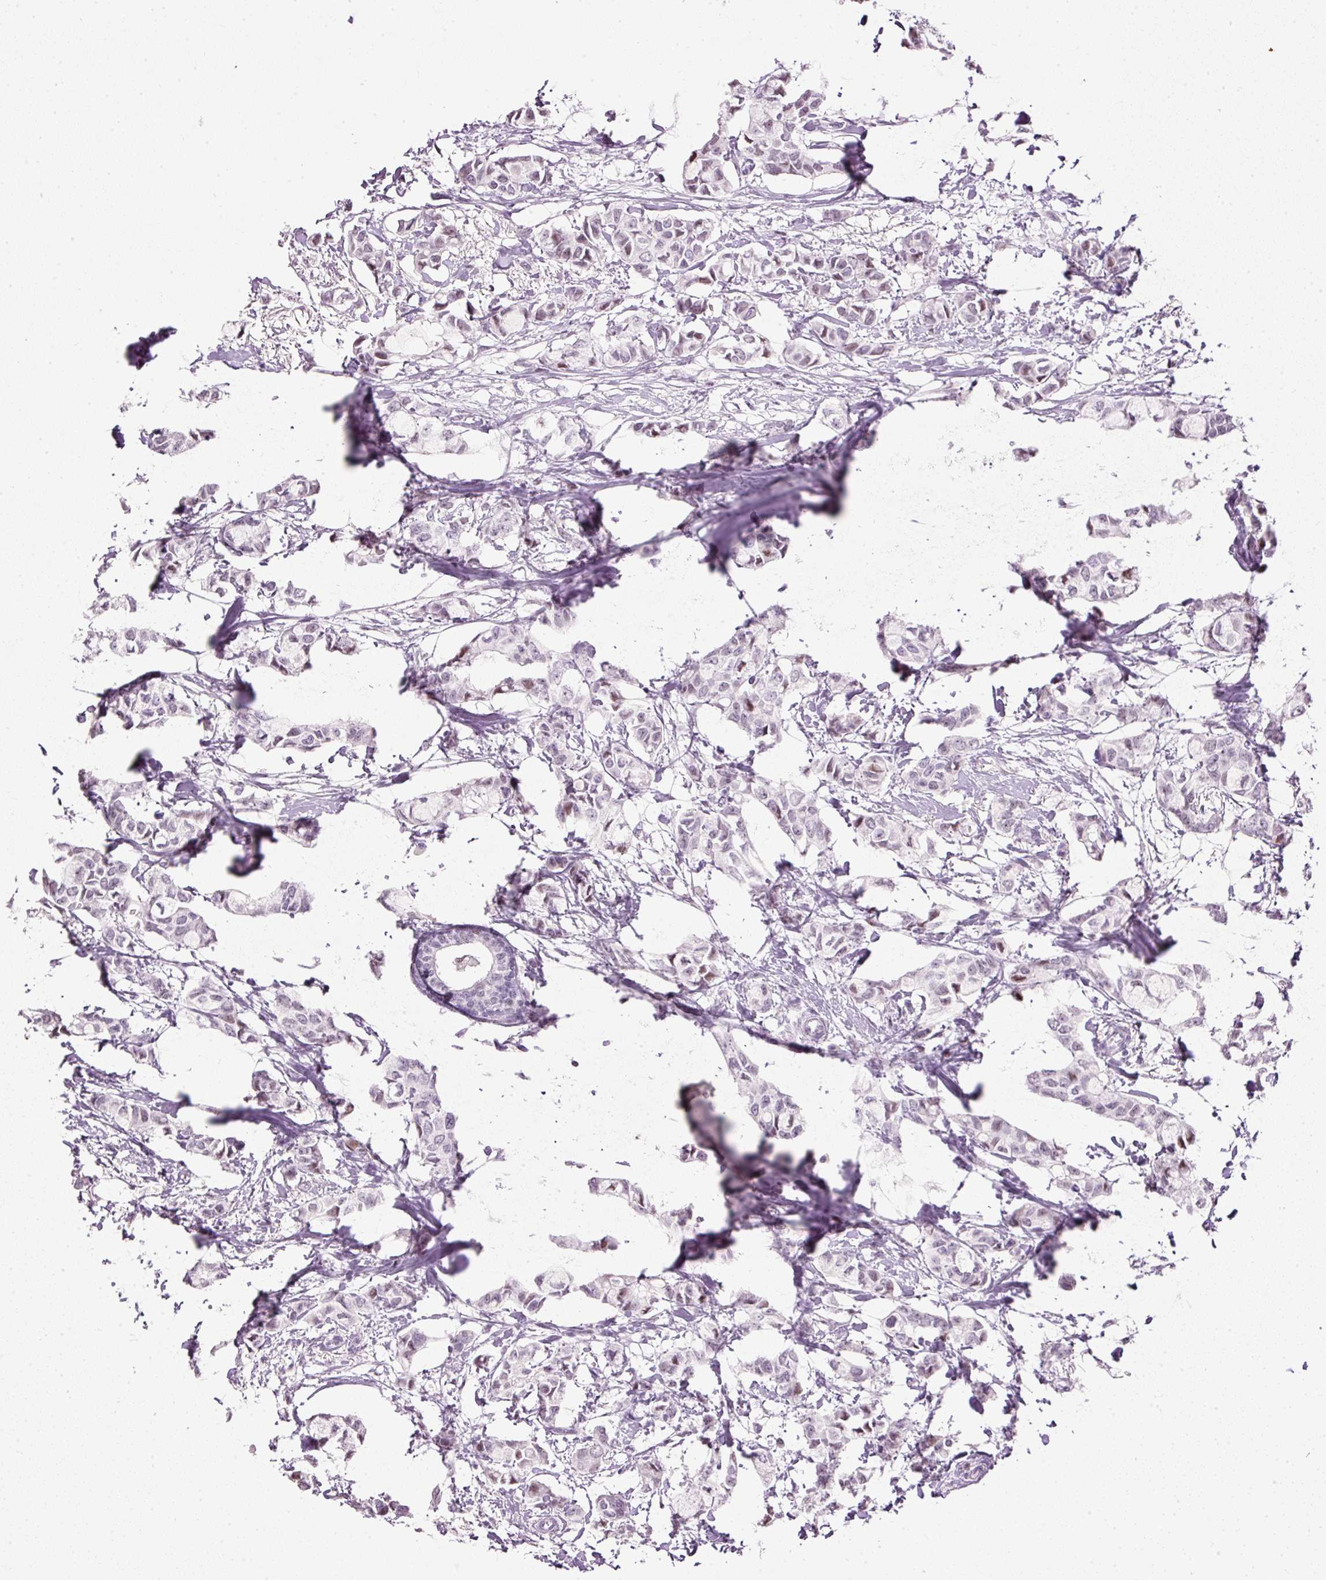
{"staining": {"intensity": "moderate", "quantity": "<25%", "location": "nuclear"}, "tissue": "breast cancer", "cell_type": "Tumor cells", "image_type": "cancer", "snomed": [{"axis": "morphology", "description": "Duct carcinoma"}, {"axis": "topography", "description": "Breast"}], "caption": "This photomicrograph demonstrates IHC staining of intraductal carcinoma (breast), with low moderate nuclear positivity in about <25% of tumor cells.", "gene": "PDE6B", "patient": {"sex": "female", "age": 73}}